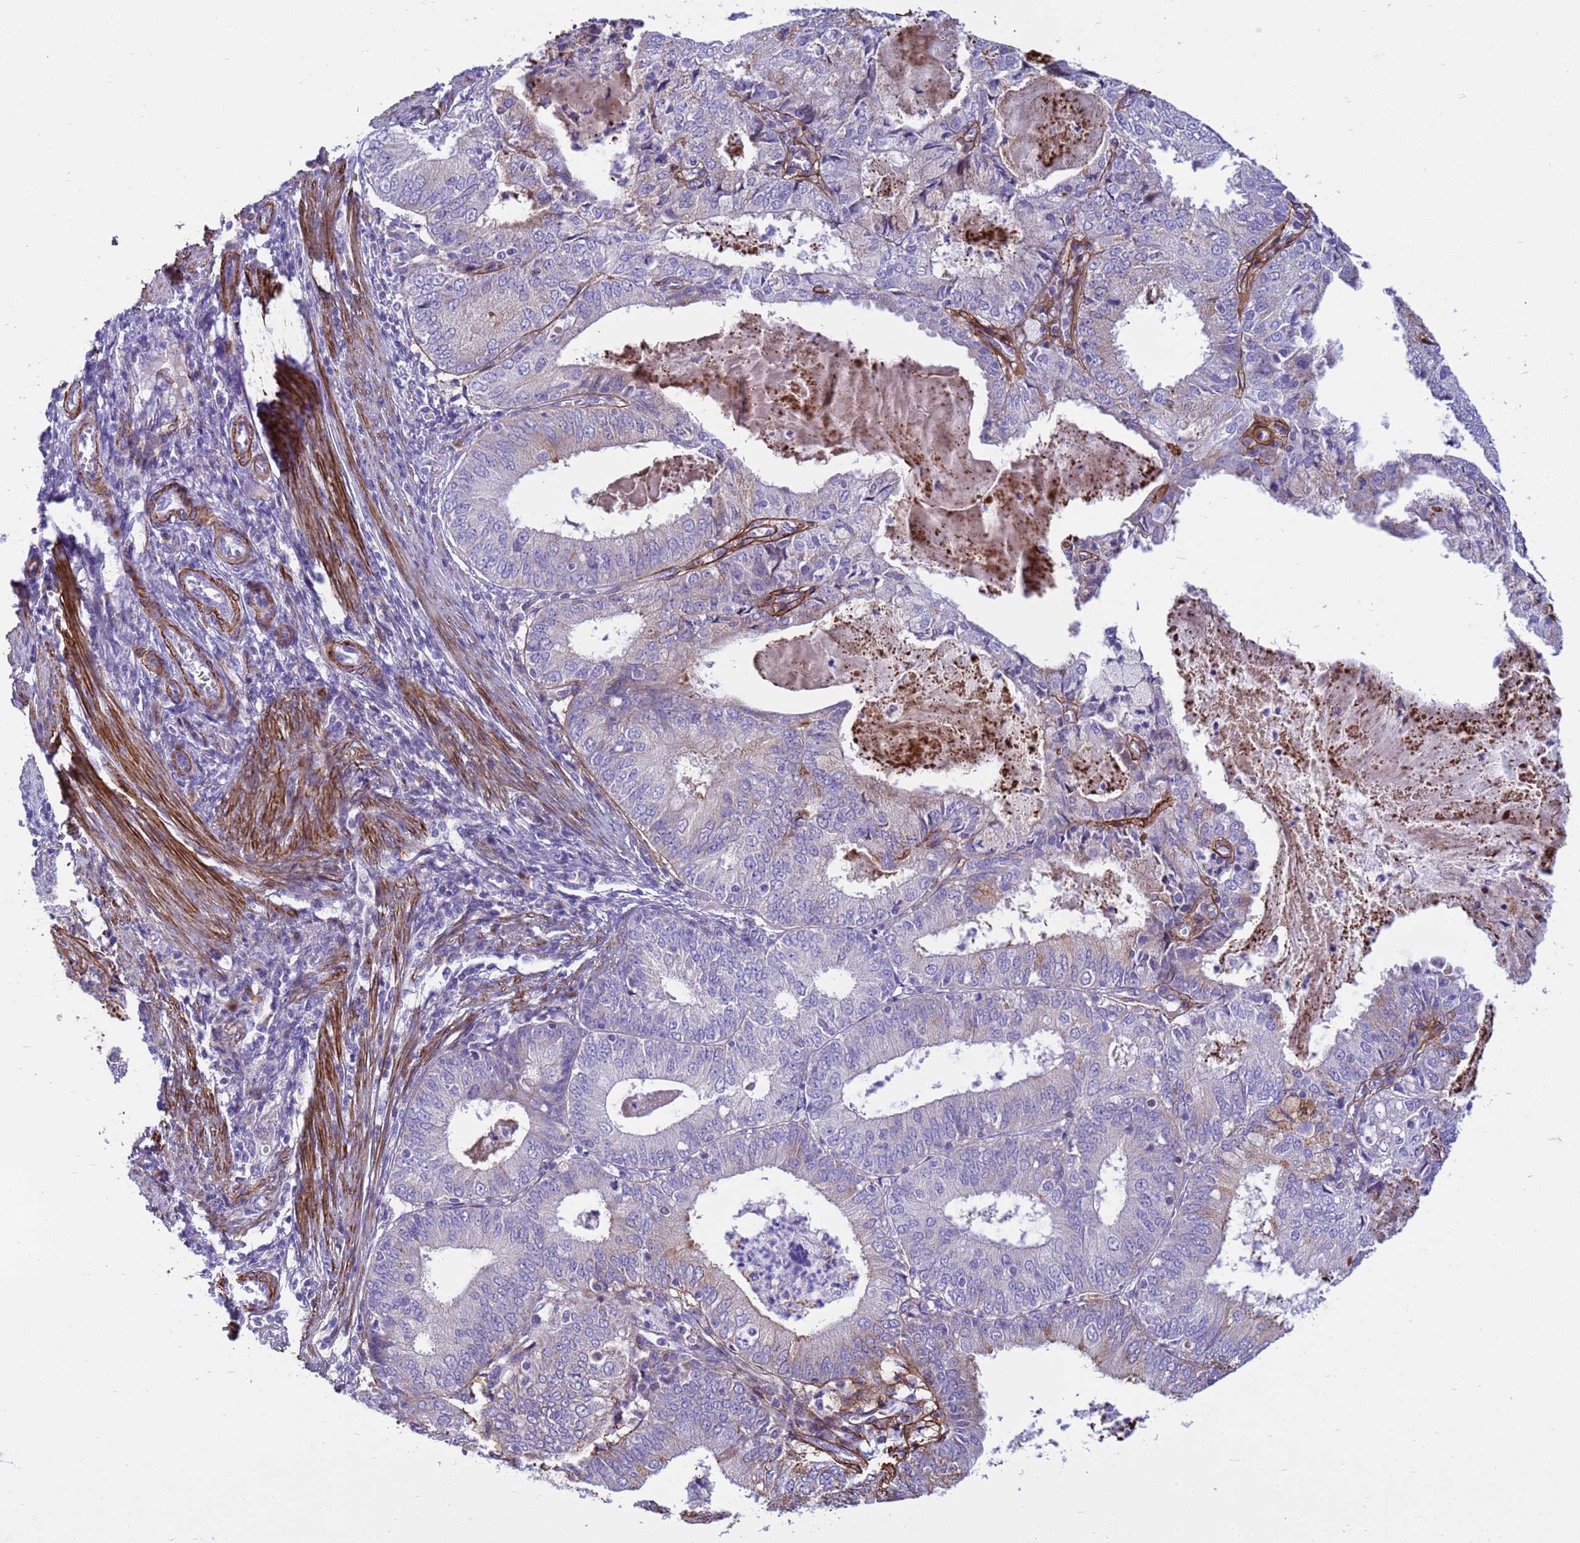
{"staining": {"intensity": "negative", "quantity": "none", "location": "none"}, "tissue": "endometrial cancer", "cell_type": "Tumor cells", "image_type": "cancer", "snomed": [{"axis": "morphology", "description": "Adenocarcinoma, NOS"}, {"axis": "topography", "description": "Endometrium"}], "caption": "The immunohistochemistry (IHC) photomicrograph has no significant staining in tumor cells of endometrial cancer (adenocarcinoma) tissue. (DAB IHC, high magnification).", "gene": "P2RX7", "patient": {"sex": "female", "age": 57}}